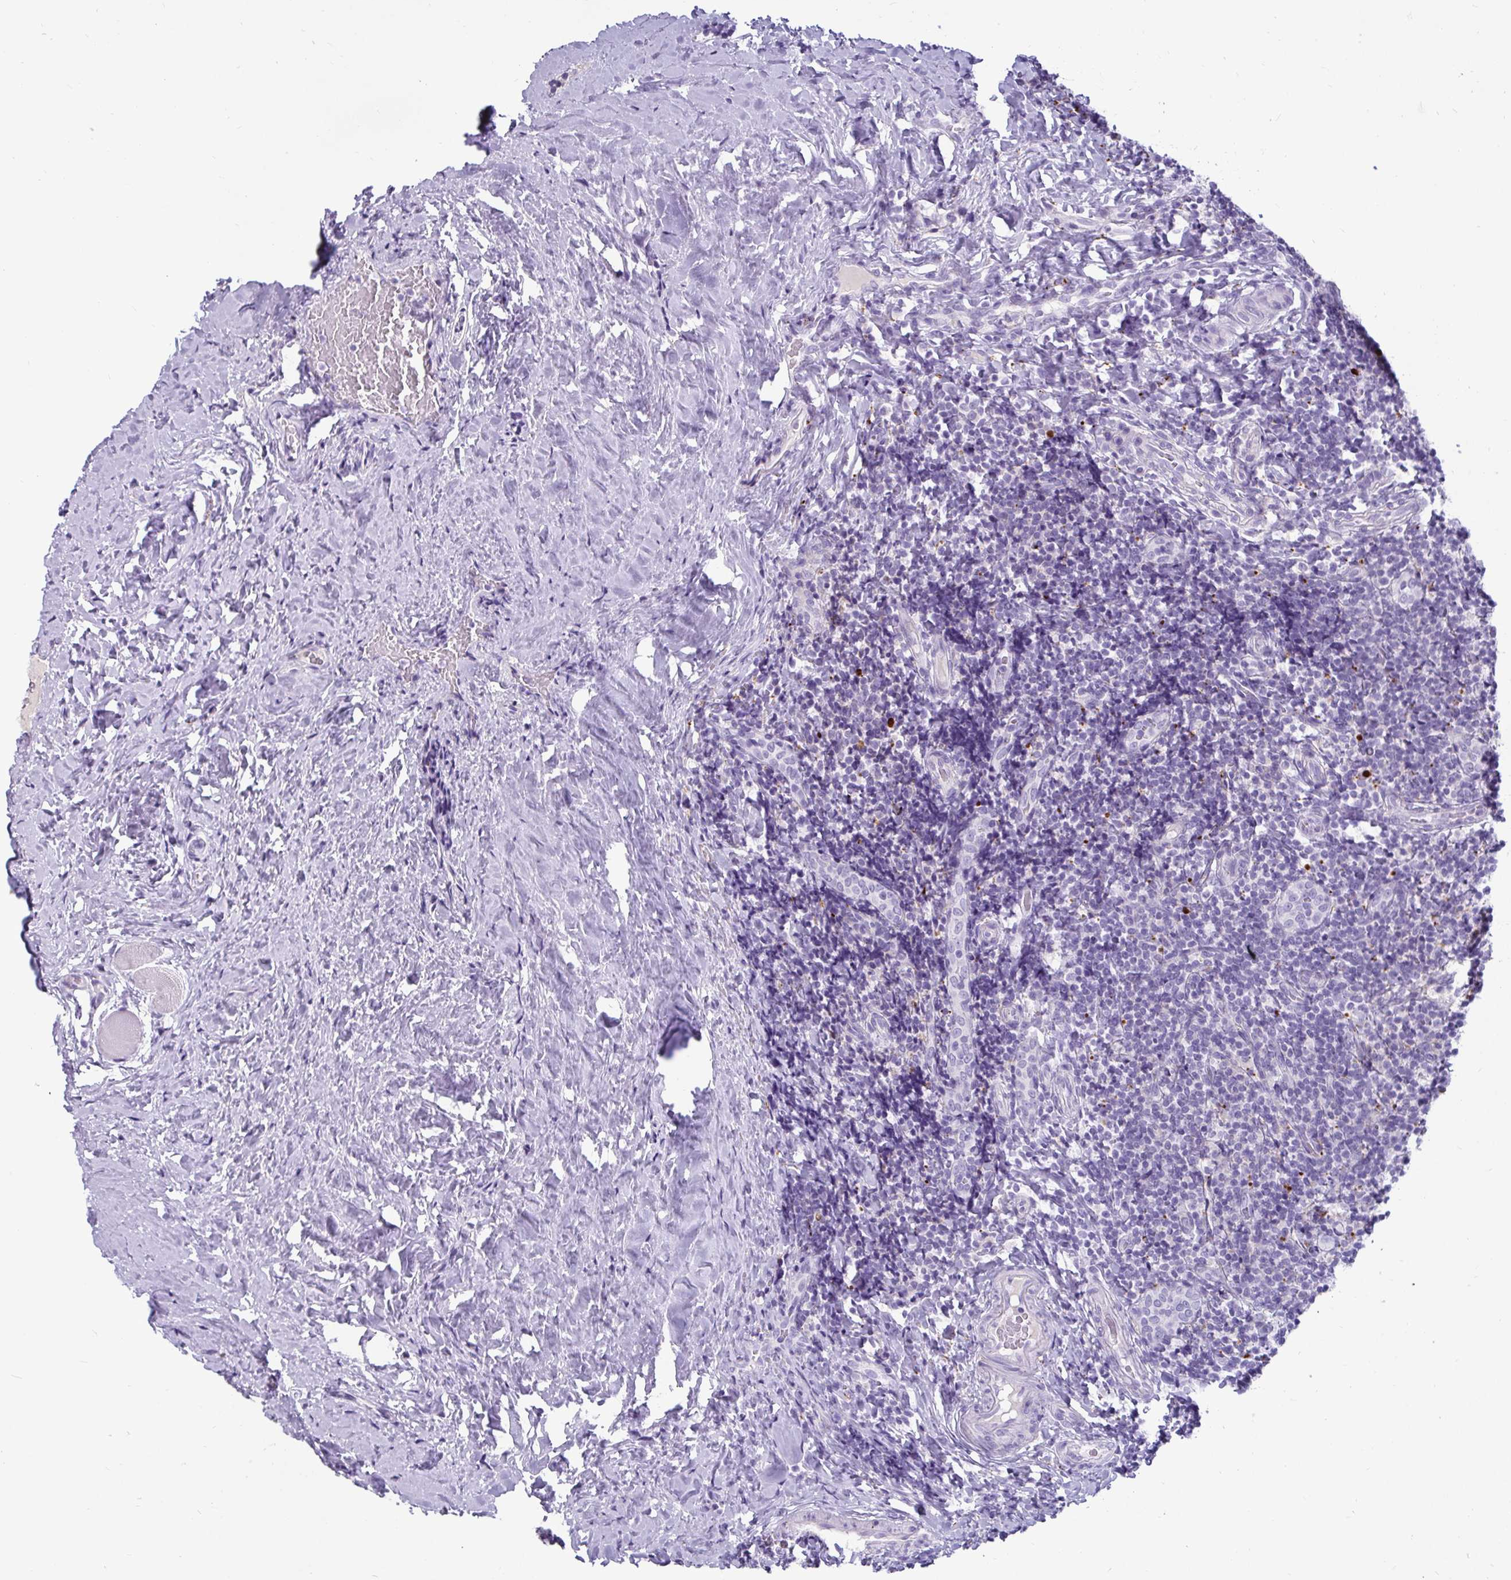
{"staining": {"intensity": "moderate", "quantity": "<25%", "location": "cytoplasmic/membranous"}, "tissue": "tonsil", "cell_type": "Germinal center cells", "image_type": "normal", "snomed": [{"axis": "morphology", "description": "Normal tissue, NOS"}, {"axis": "topography", "description": "Tonsil"}], "caption": "Germinal center cells exhibit low levels of moderate cytoplasmic/membranous positivity in approximately <25% of cells in unremarkable tonsil. The staining was performed using DAB to visualize the protein expression in brown, while the nuclei were stained in blue with hematoxylin (Magnification: 20x).", "gene": "CTSZ", "patient": {"sex": "male", "age": 17}}